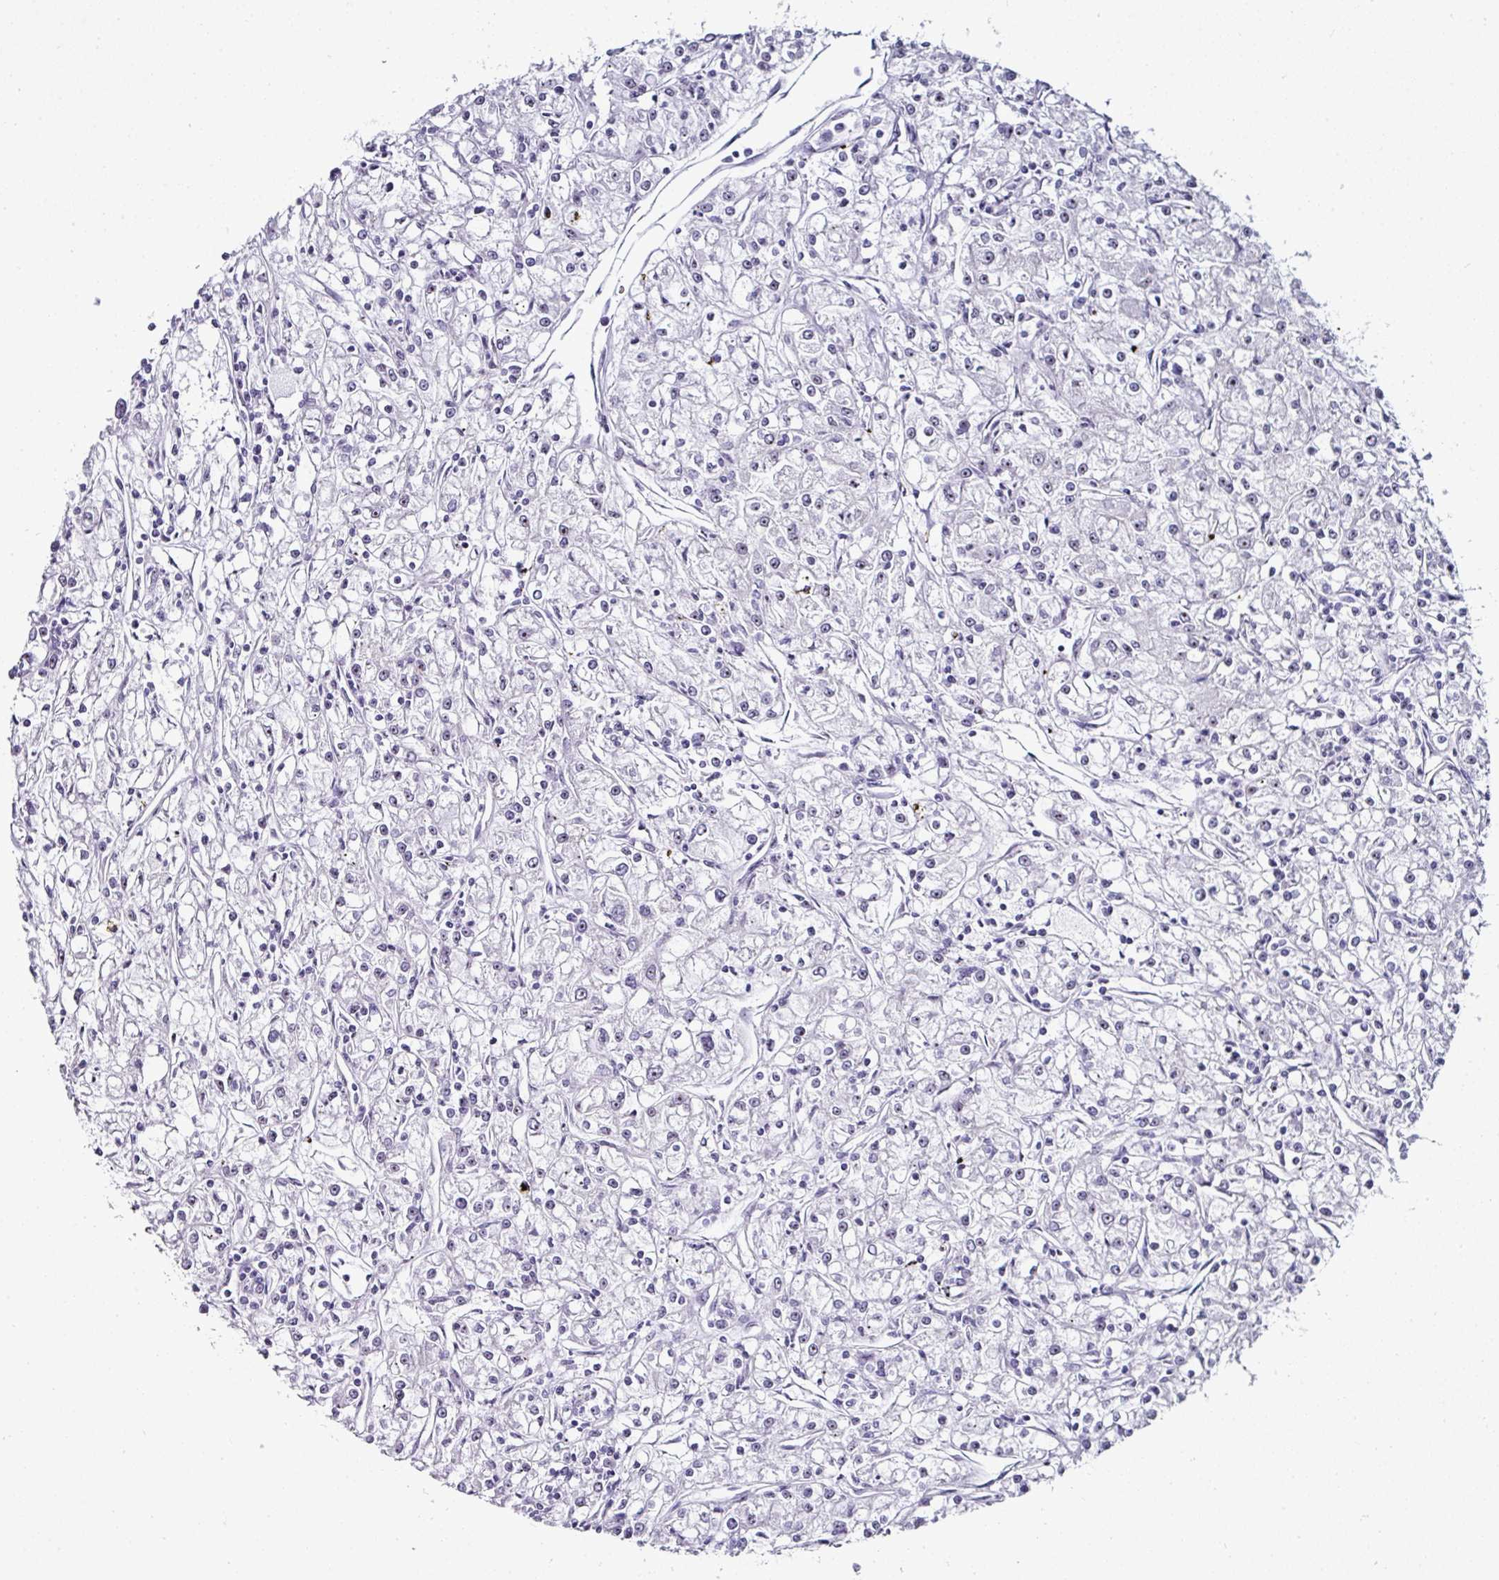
{"staining": {"intensity": "negative", "quantity": "none", "location": "none"}, "tissue": "renal cancer", "cell_type": "Tumor cells", "image_type": "cancer", "snomed": [{"axis": "morphology", "description": "Adenocarcinoma, NOS"}, {"axis": "topography", "description": "Kidney"}], "caption": "Tumor cells are negative for protein expression in human renal cancer. (Stains: DAB (3,3'-diaminobenzidine) IHC with hematoxylin counter stain, Microscopy: brightfield microscopy at high magnification).", "gene": "NACC2", "patient": {"sex": "female", "age": 59}}